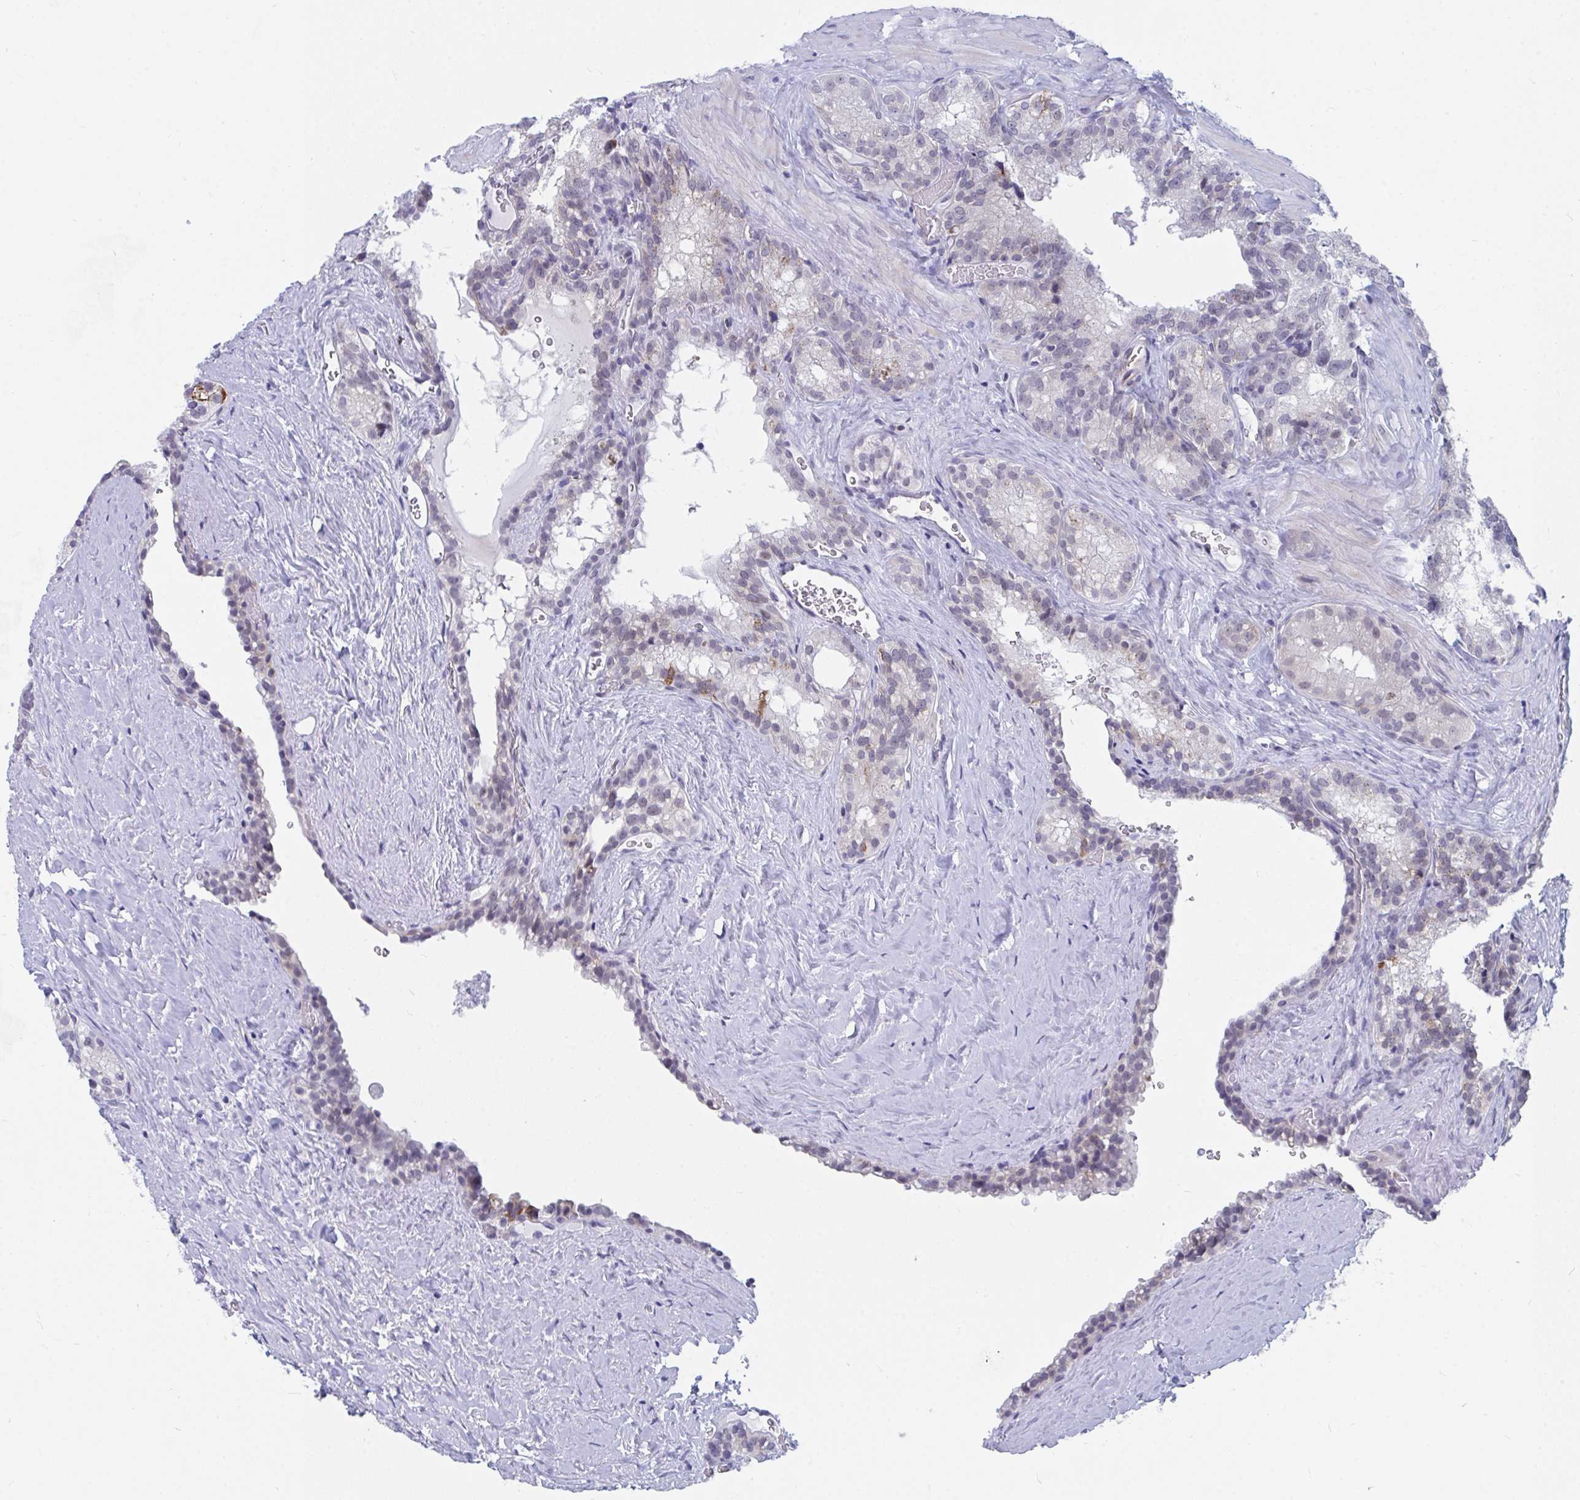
{"staining": {"intensity": "weak", "quantity": "25%-75%", "location": "nuclear"}, "tissue": "seminal vesicle", "cell_type": "Glandular cells", "image_type": "normal", "snomed": [{"axis": "morphology", "description": "Normal tissue, NOS"}, {"axis": "topography", "description": "Seminal veicle"}], "caption": "A micrograph of human seminal vesicle stained for a protein displays weak nuclear brown staining in glandular cells.", "gene": "DAOA", "patient": {"sex": "male", "age": 47}}